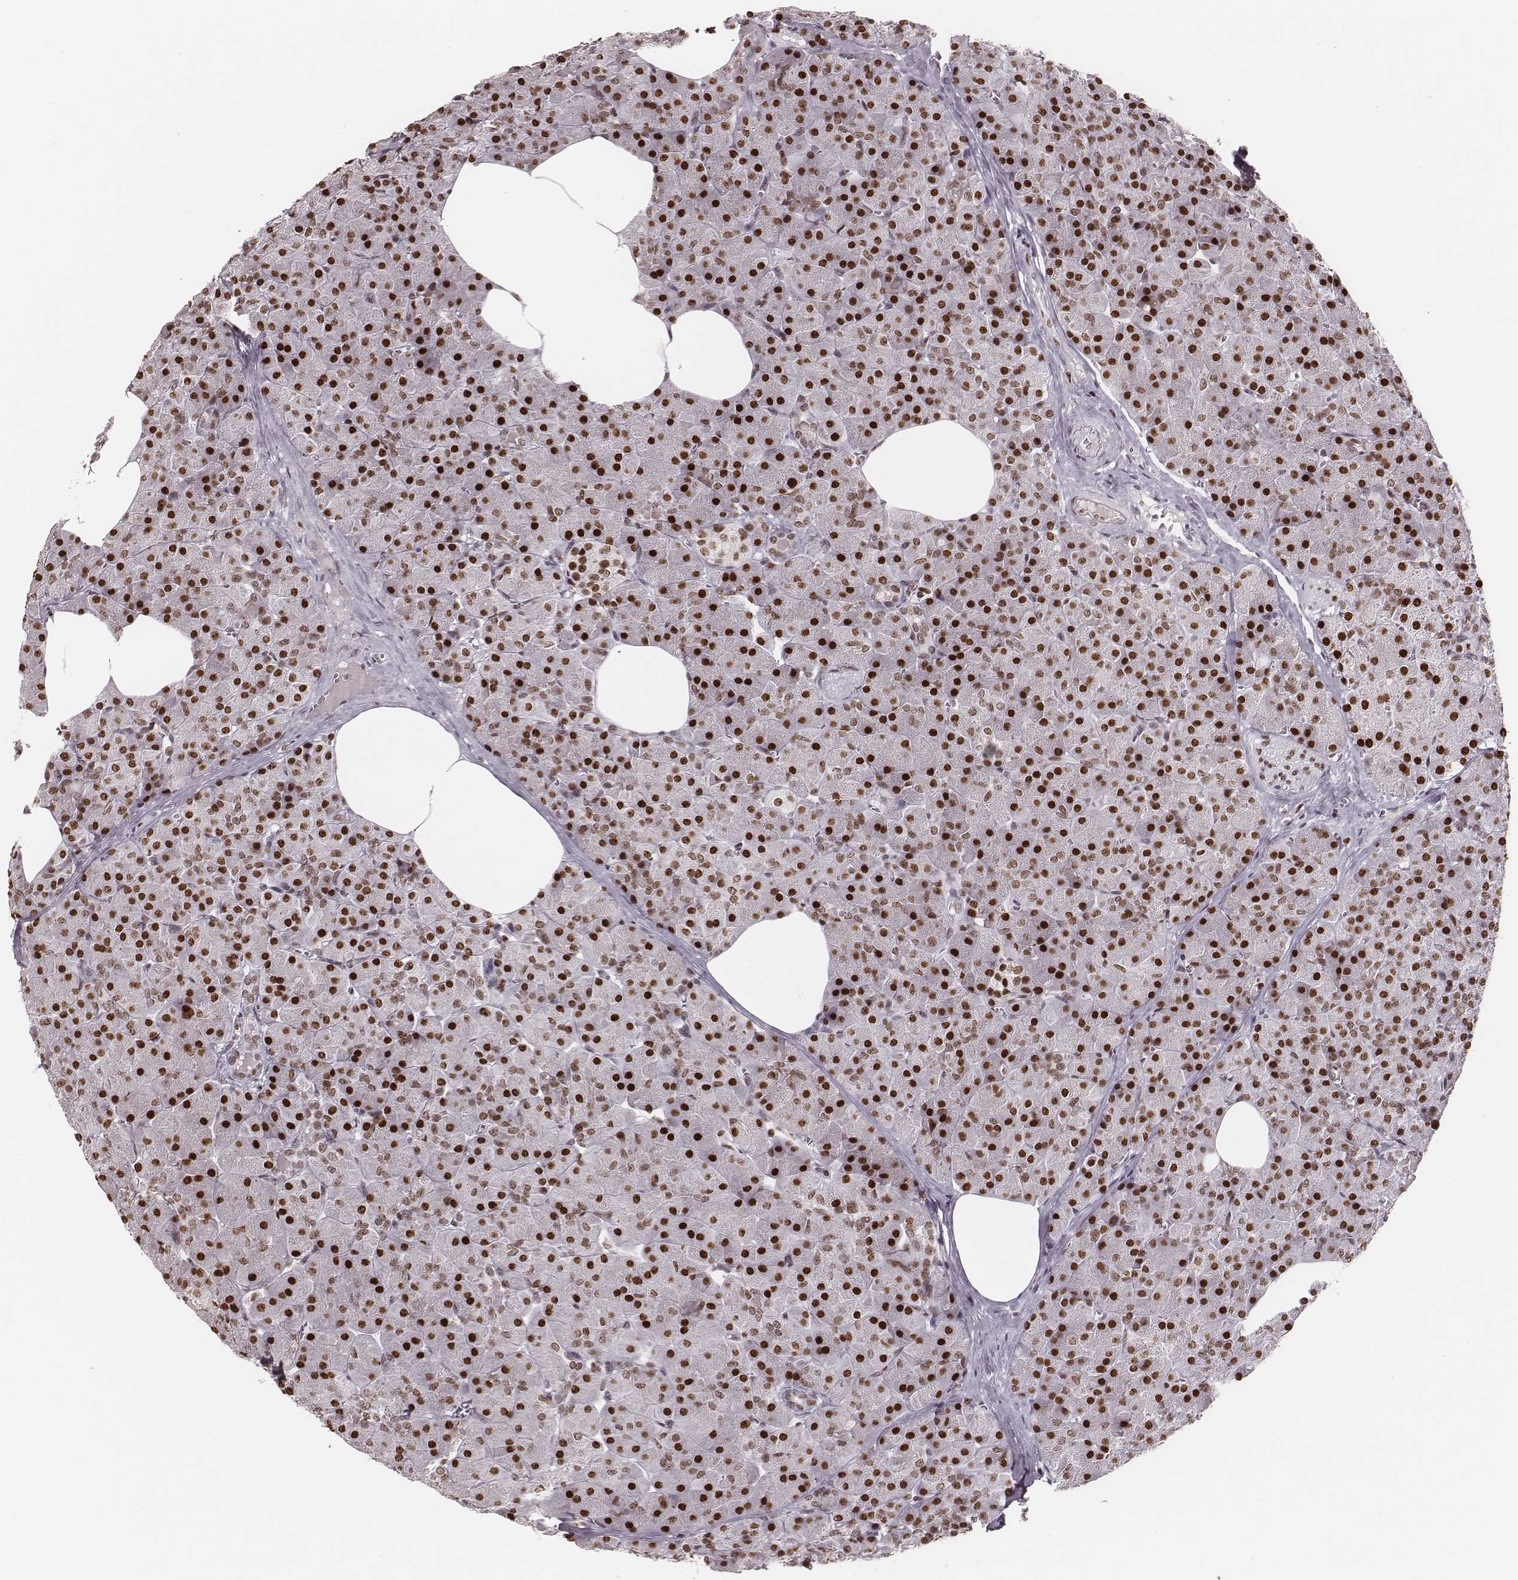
{"staining": {"intensity": "strong", "quantity": ">75%", "location": "nuclear"}, "tissue": "pancreas", "cell_type": "Exocrine glandular cells", "image_type": "normal", "snomed": [{"axis": "morphology", "description": "Normal tissue, NOS"}, {"axis": "topography", "description": "Pancreas"}], "caption": "Immunohistochemistry (DAB (3,3'-diaminobenzidine)) staining of unremarkable pancreas demonstrates strong nuclear protein positivity in approximately >75% of exocrine glandular cells. (DAB (3,3'-diaminobenzidine) IHC, brown staining for protein, blue staining for nuclei).", "gene": "PARP1", "patient": {"sex": "female", "age": 45}}